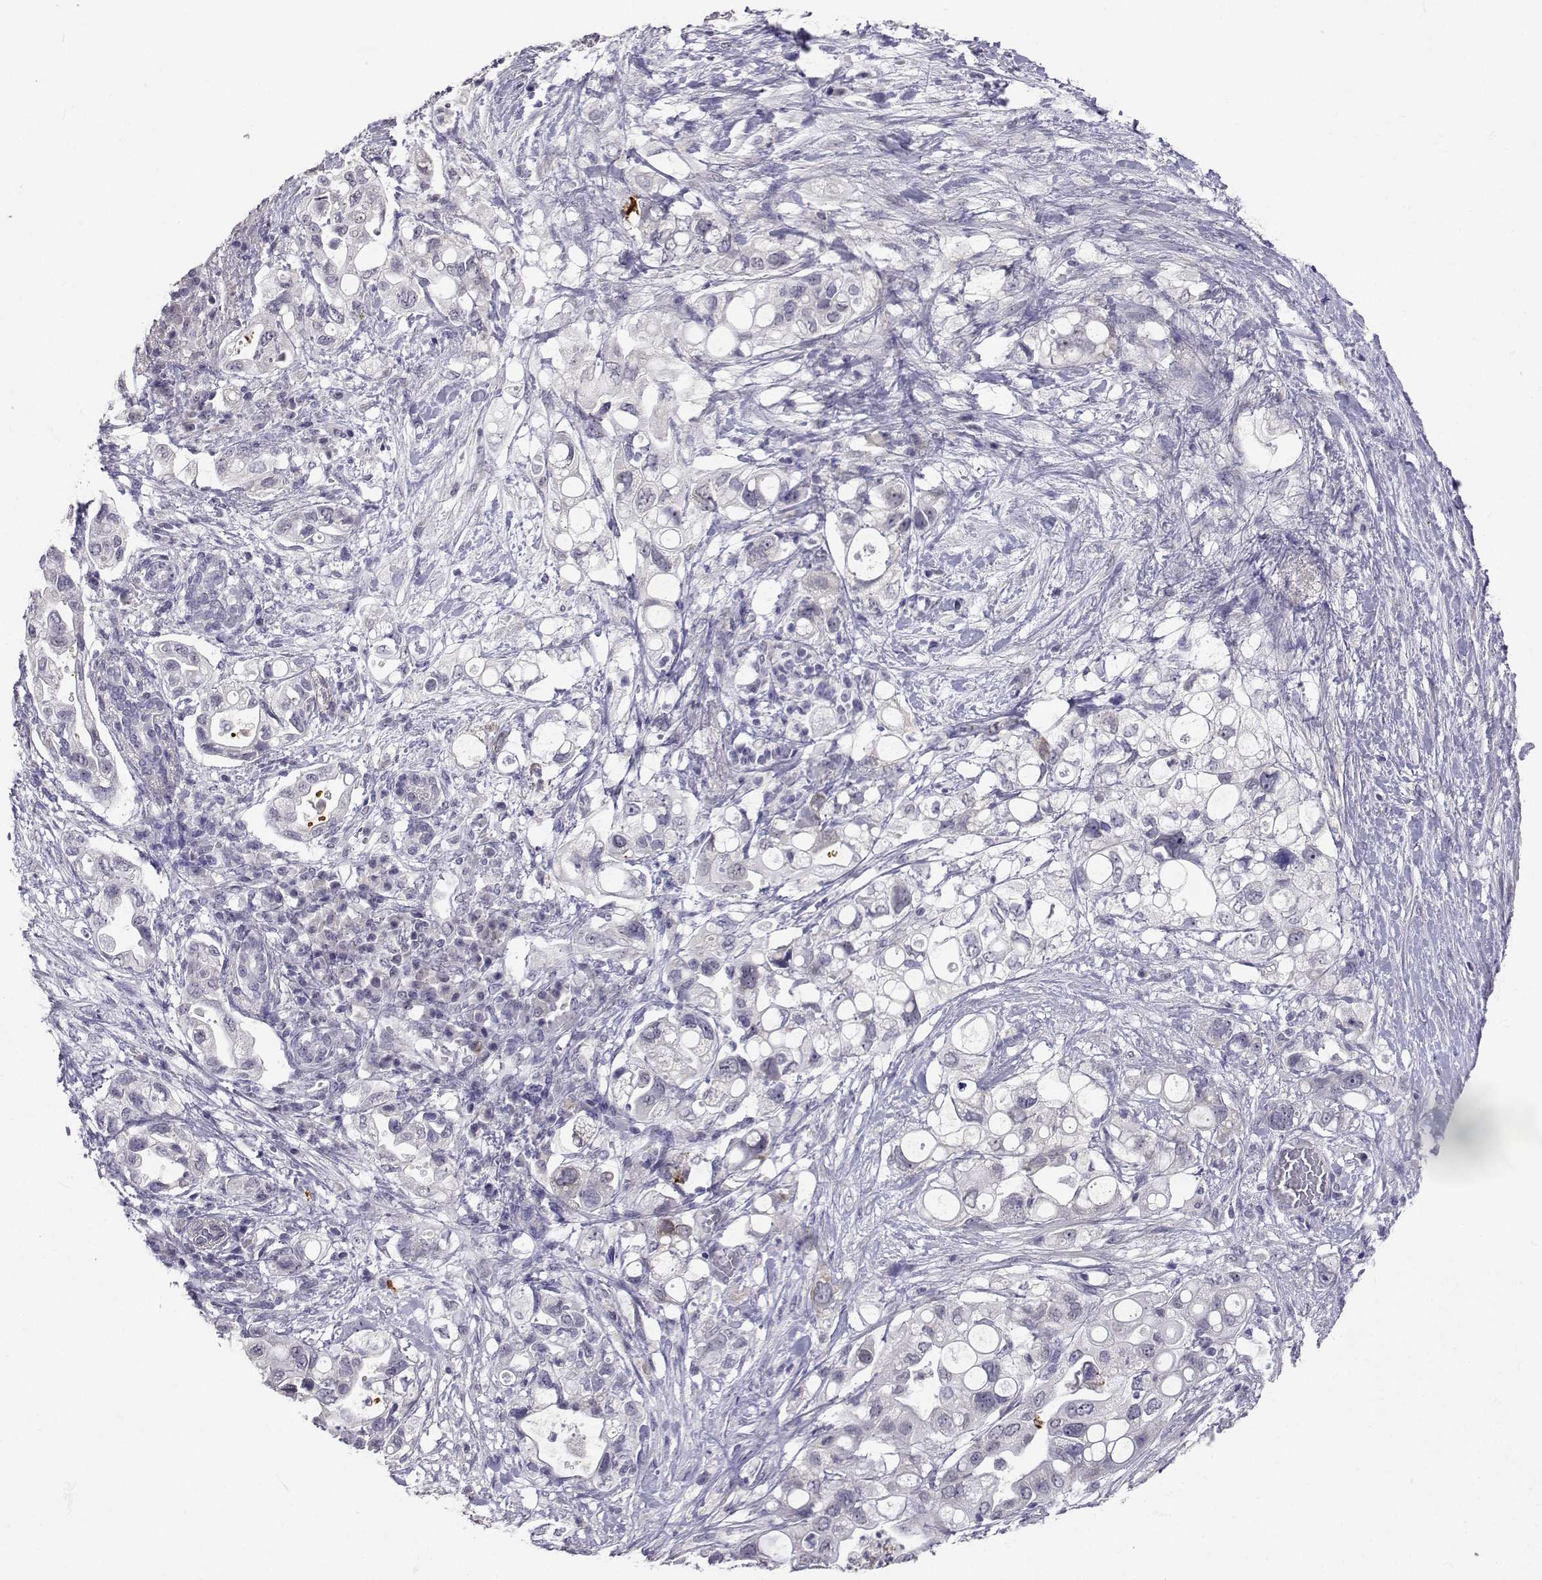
{"staining": {"intensity": "negative", "quantity": "none", "location": "none"}, "tissue": "pancreatic cancer", "cell_type": "Tumor cells", "image_type": "cancer", "snomed": [{"axis": "morphology", "description": "Adenocarcinoma, NOS"}, {"axis": "topography", "description": "Pancreas"}], "caption": "IHC of pancreatic cancer exhibits no expression in tumor cells. Brightfield microscopy of IHC stained with DAB (brown) and hematoxylin (blue), captured at high magnification.", "gene": "SLC6A3", "patient": {"sex": "female", "age": 72}}